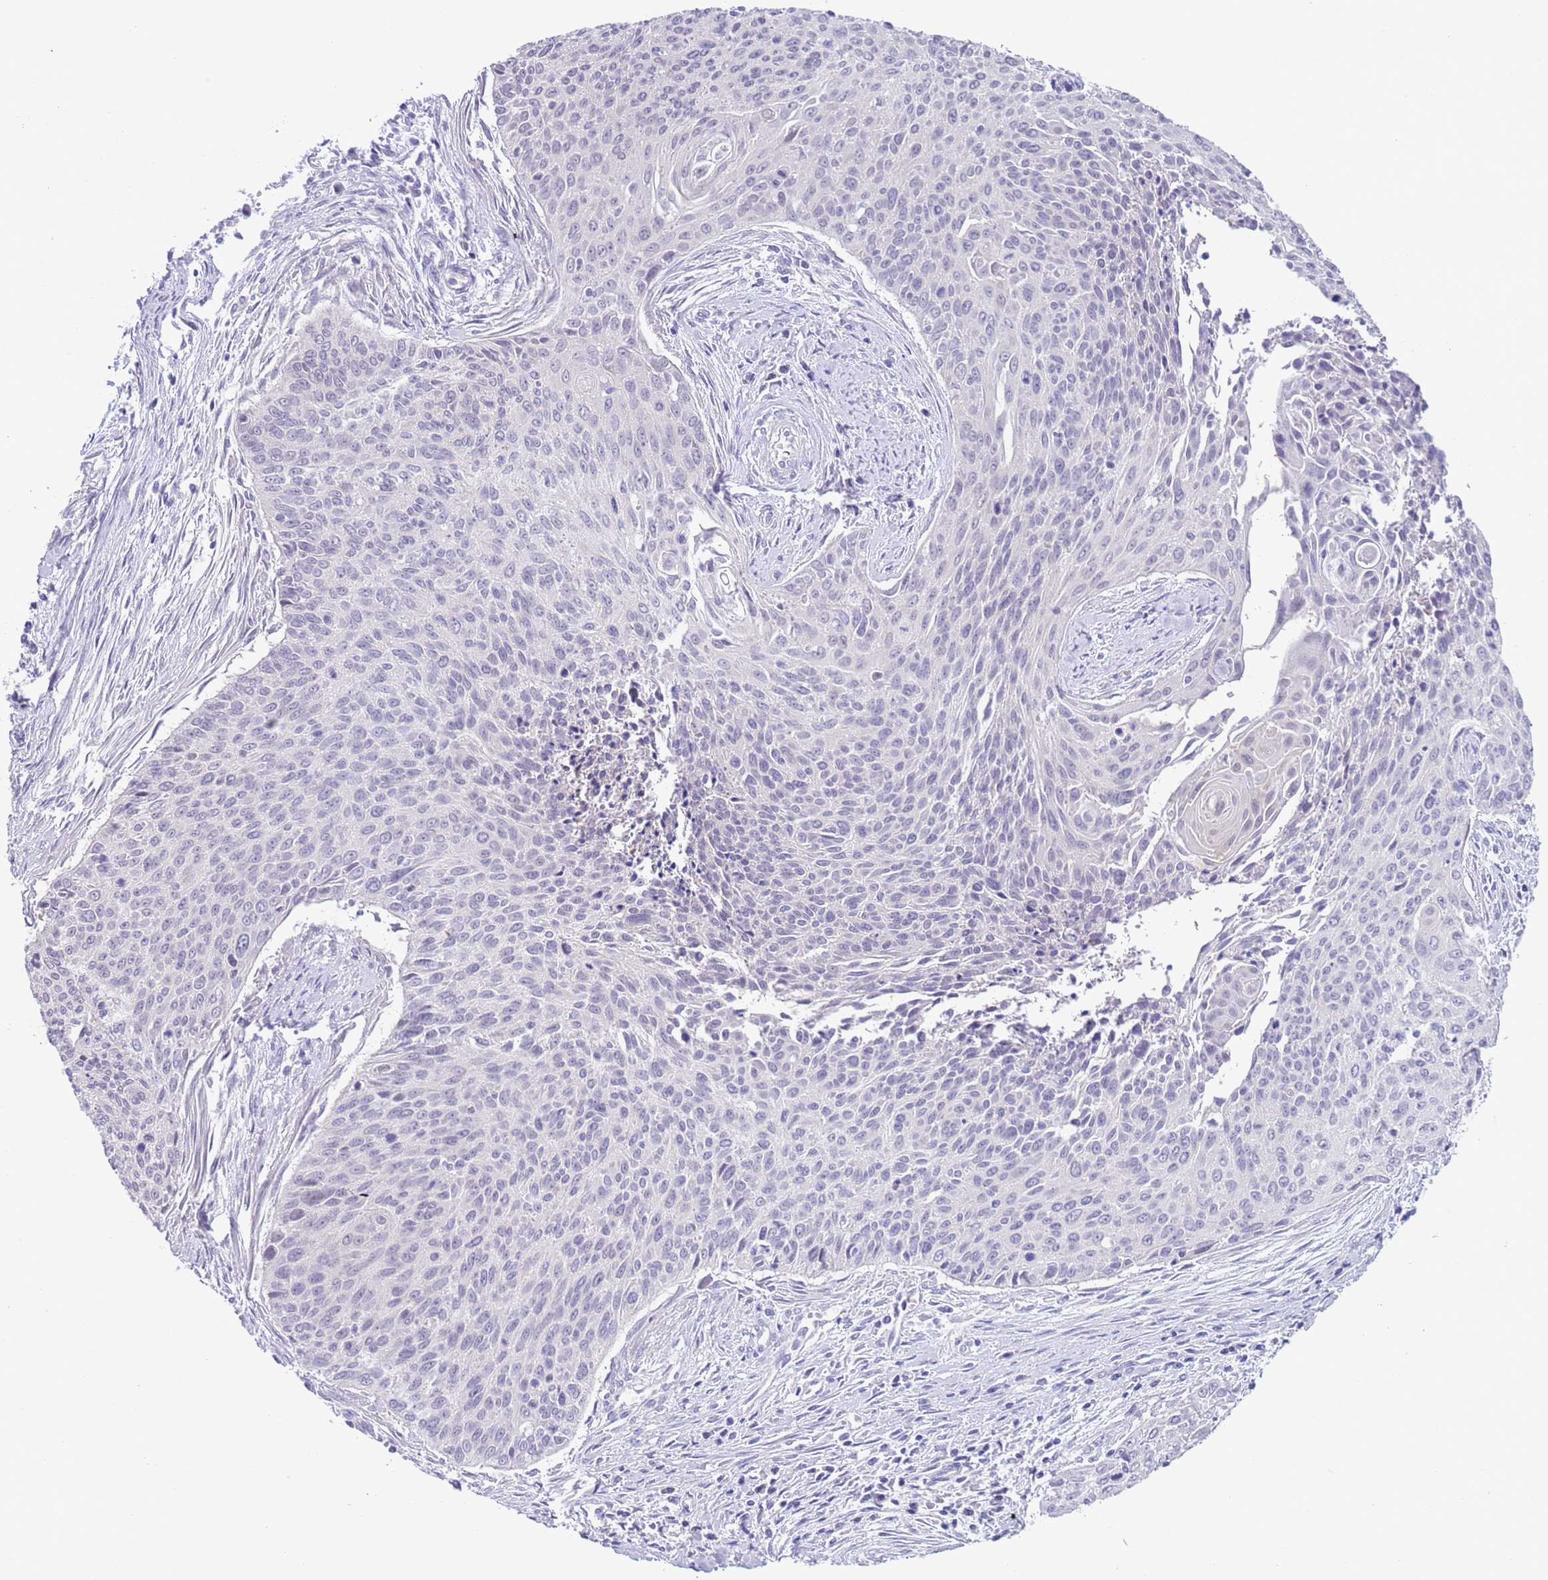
{"staining": {"intensity": "negative", "quantity": "none", "location": "none"}, "tissue": "cervical cancer", "cell_type": "Tumor cells", "image_type": "cancer", "snomed": [{"axis": "morphology", "description": "Squamous cell carcinoma, NOS"}, {"axis": "topography", "description": "Cervix"}], "caption": "A photomicrograph of cervical cancer (squamous cell carcinoma) stained for a protein displays no brown staining in tumor cells. (DAB (3,3'-diaminobenzidine) immunohistochemistry visualized using brightfield microscopy, high magnification).", "gene": "SPIRE2", "patient": {"sex": "female", "age": 55}}